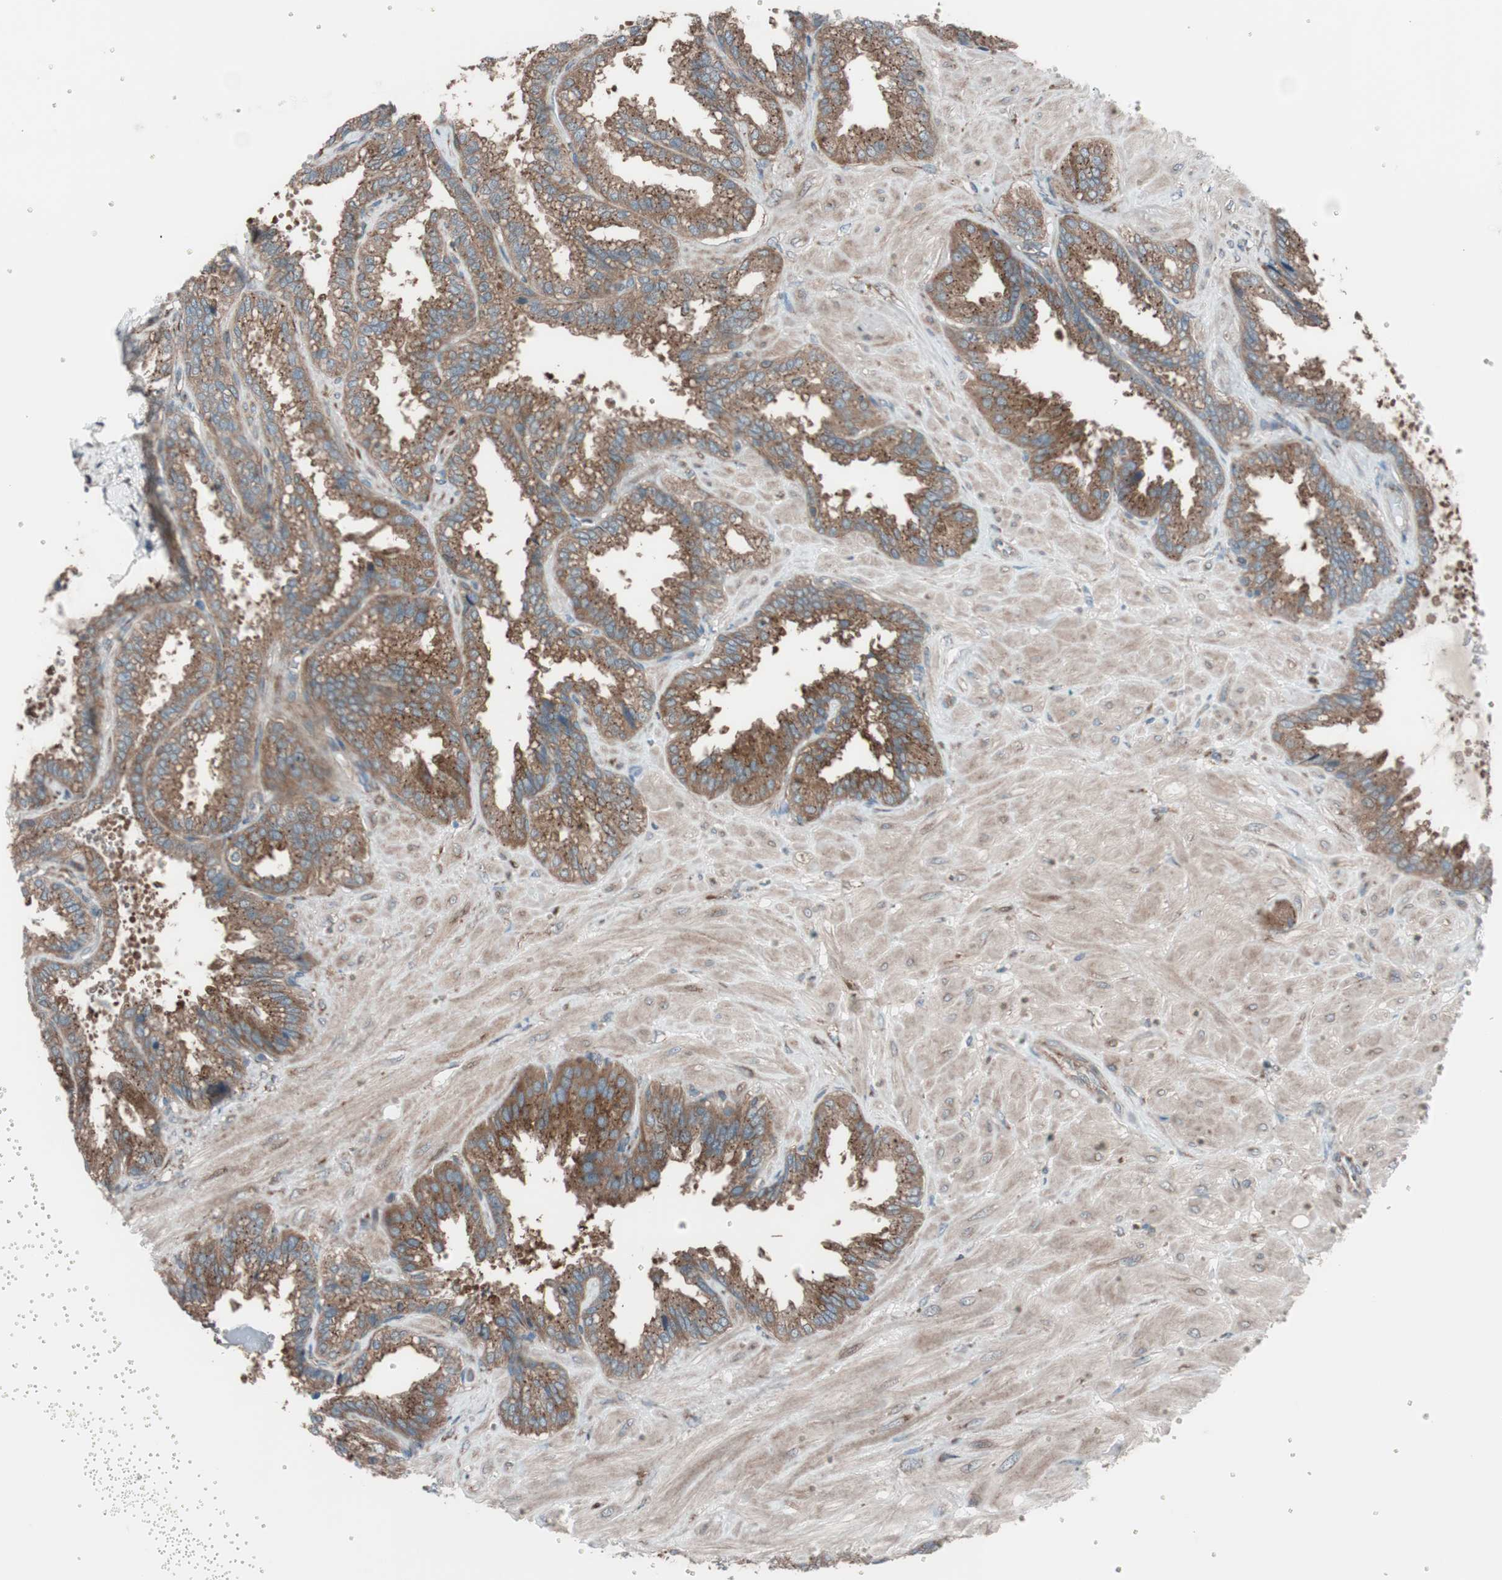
{"staining": {"intensity": "moderate", "quantity": ">75%", "location": "cytoplasmic/membranous"}, "tissue": "seminal vesicle", "cell_type": "Glandular cells", "image_type": "normal", "snomed": [{"axis": "morphology", "description": "Normal tissue, NOS"}, {"axis": "topography", "description": "Seminal veicle"}], "caption": "Protein positivity by immunohistochemistry shows moderate cytoplasmic/membranous positivity in approximately >75% of glandular cells in benign seminal vesicle.", "gene": "SEC31A", "patient": {"sex": "male", "age": 46}}